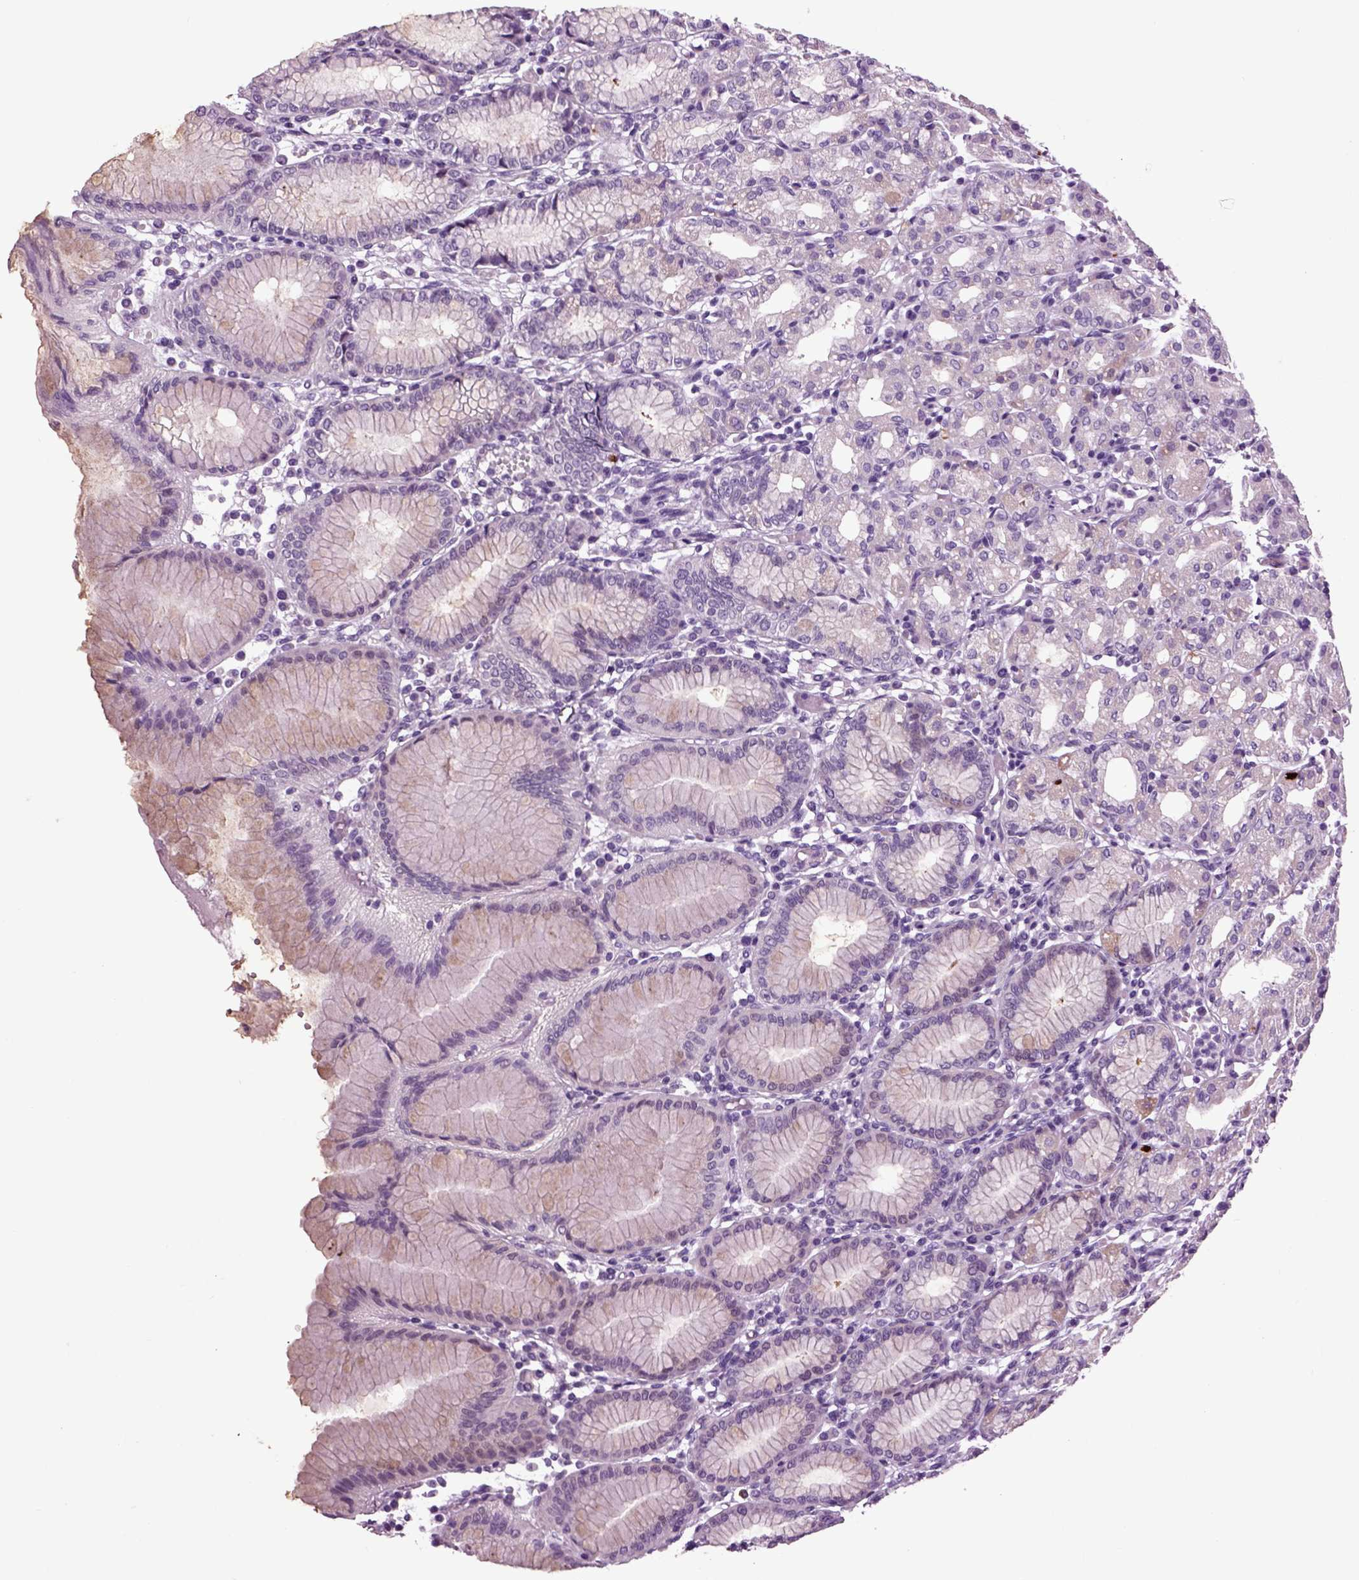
{"staining": {"intensity": "strong", "quantity": "<25%", "location": "cytoplasmic/membranous"}, "tissue": "stomach", "cell_type": "Glandular cells", "image_type": "normal", "snomed": [{"axis": "morphology", "description": "Normal tissue, NOS"}, {"axis": "topography", "description": "Skeletal muscle"}, {"axis": "topography", "description": "Stomach"}], "caption": "Immunohistochemical staining of normal stomach reveals medium levels of strong cytoplasmic/membranous positivity in approximately <25% of glandular cells.", "gene": "ARHGAP11A", "patient": {"sex": "female", "age": 57}}